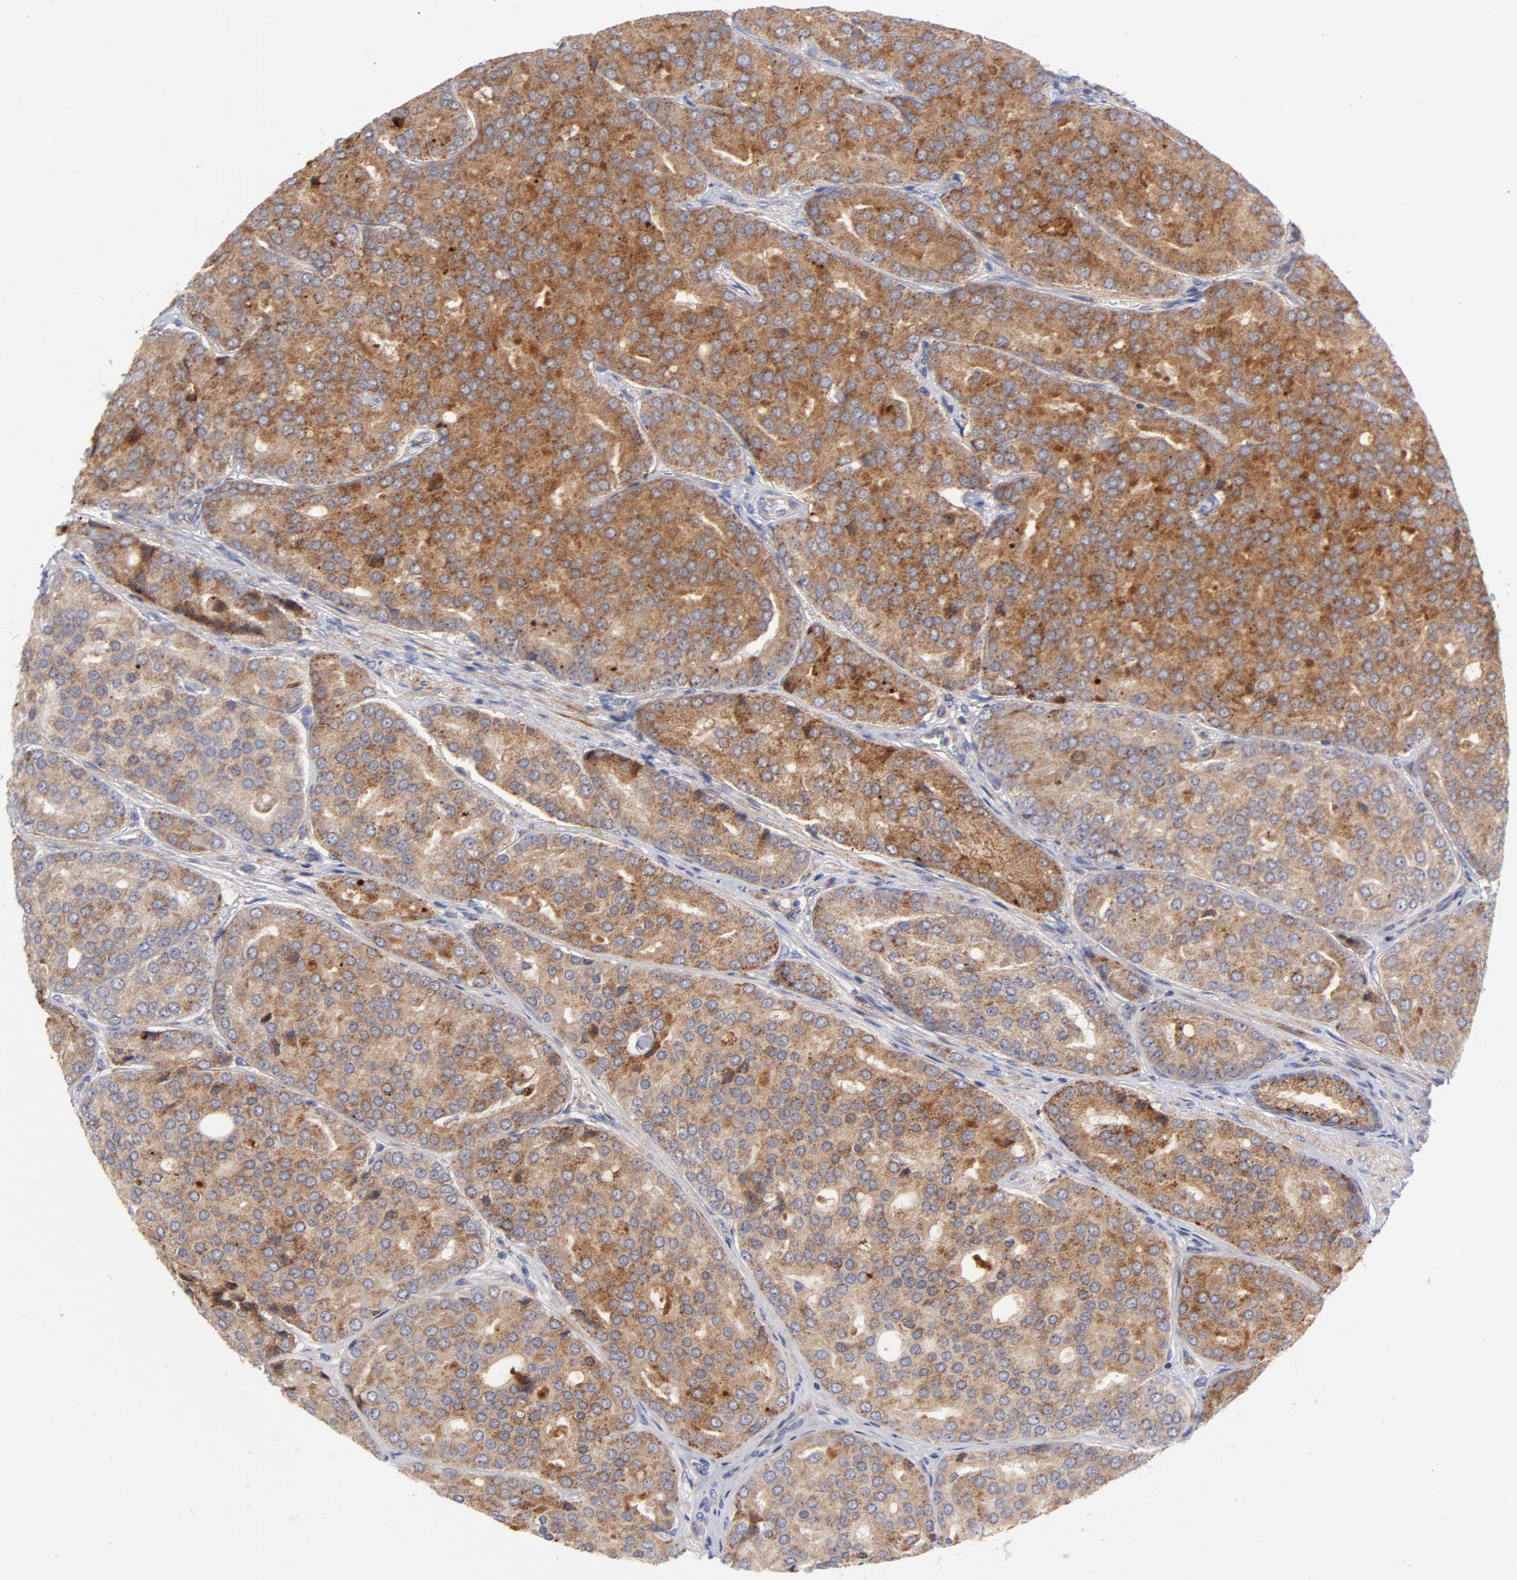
{"staining": {"intensity": "moderate", "quantity": ">75%", "location": "cytoplasmic/membranous"}, "tissue": "prostate cancer", "cell_type": "Tumor cells", "image_type": "cancer", "snomed": [{"axis": "morphology", "description": "Adenocarcinoma, High grade"}, {"axis": "topography", "description": "Prostate"}], "caption": "A high-resolution micrograph shows immunohistochemistry (IHC) staining of high-grade adenocarcinoma (prostate), which reveals moderate cytoplasmic/membranous positivity in about >75% of tumor cells. The staining was performed using DAB, with brown indicating positive protein expression. Nuclei are stained blue with hematoxylin.", "gene": "RAPGEF3", "patient": {"sex": "male", "age": 64}}